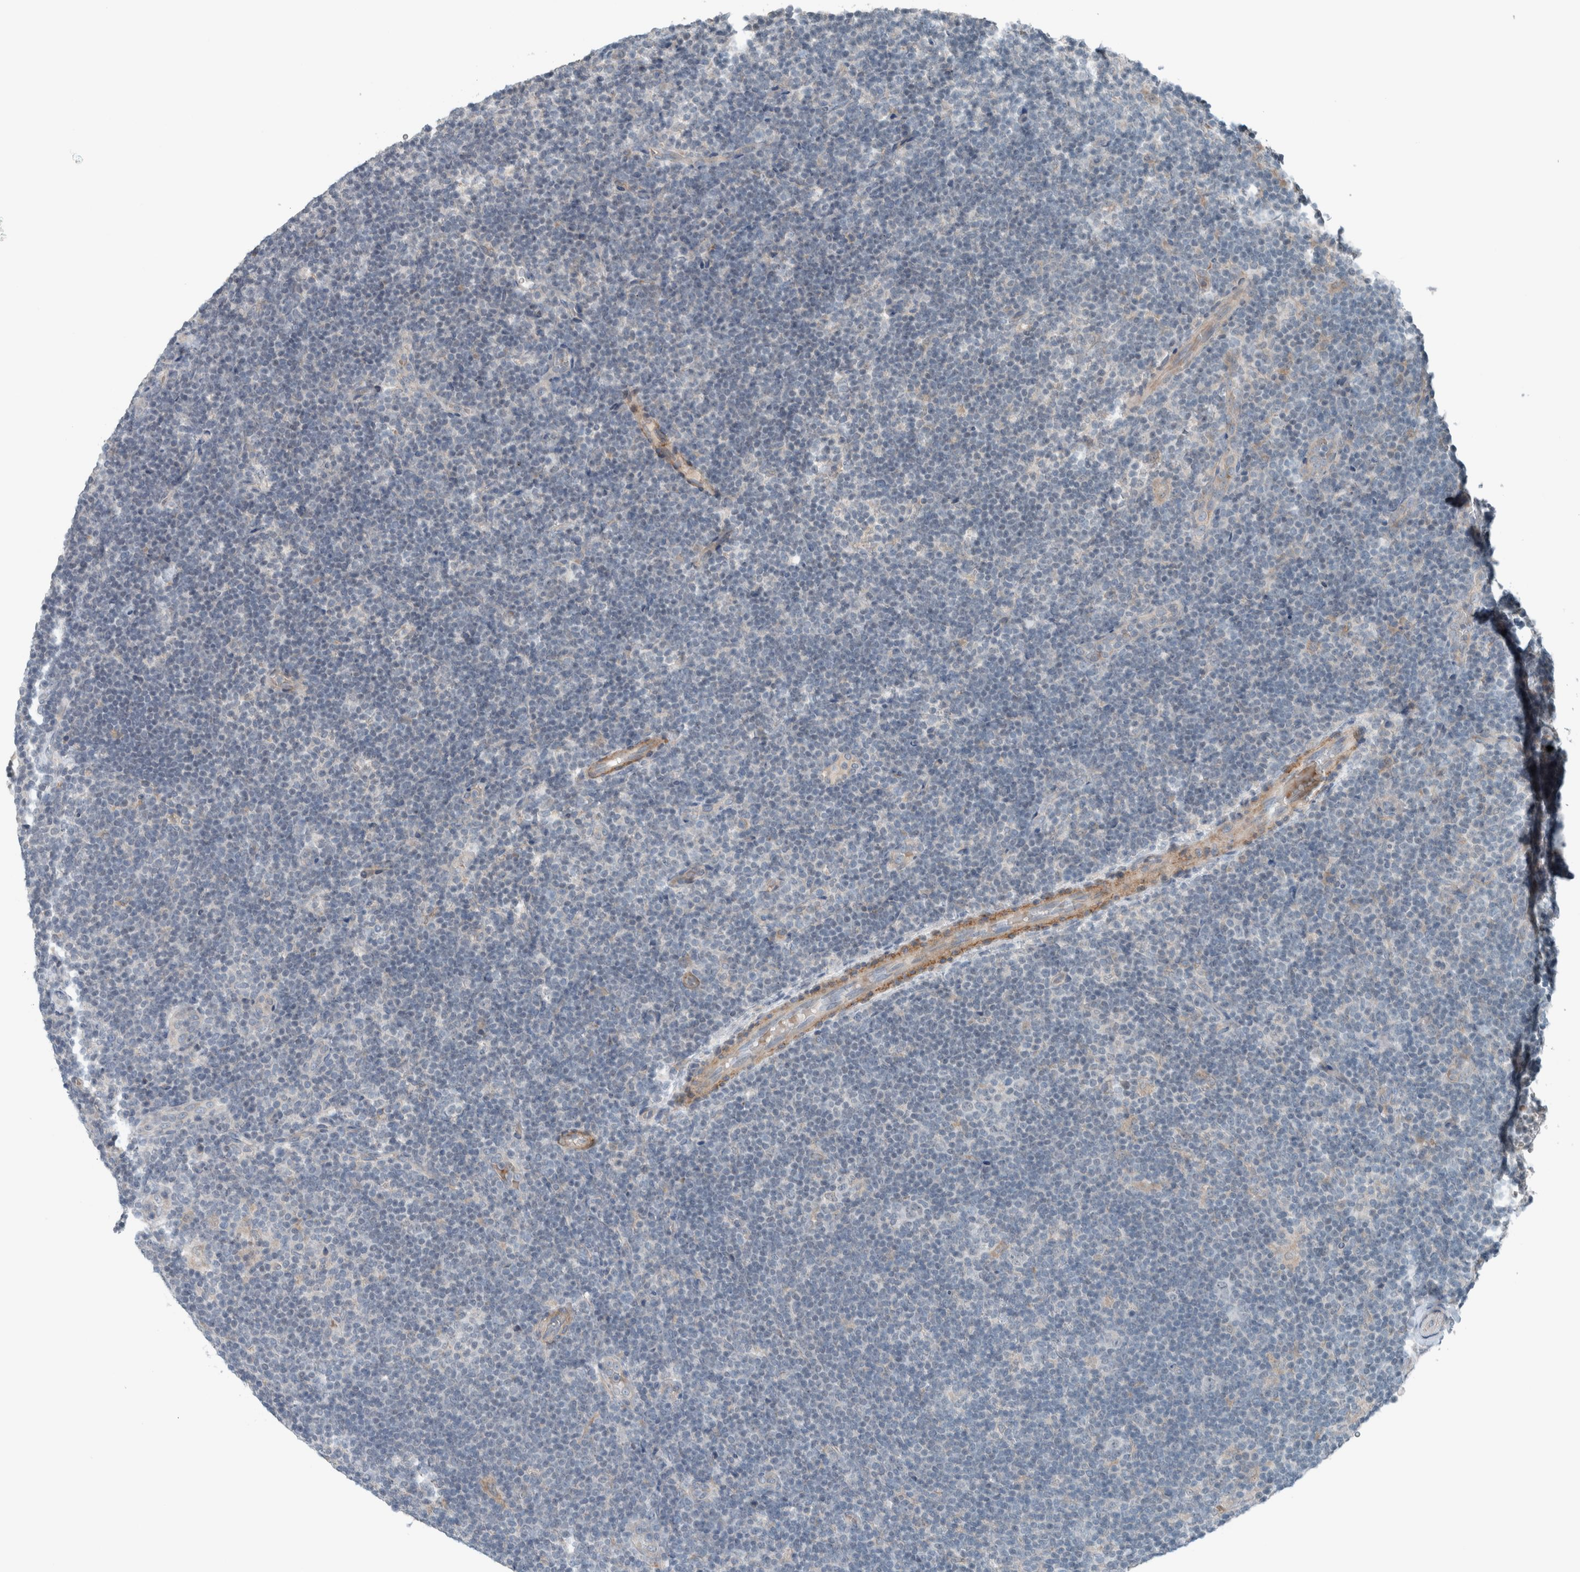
{"staining": {"intensity": "negative", "quantity": "none", "location": "none"}, "tissue": "lymphoma", "cell_type": "Tumor cells", "image_type": "cancer", "snomed": [{"axis": "morphology", "description": "Hodgkin's disease, NOS"}, {"axis": "topography", "description": "Lymph node"}], "caption": "This is a photomicrograph of immunohistochemistry staining of lymphoma, which shows no staining in tumor cells. The staining was performed using DAB to visualize the protein expression in brown, while the nuclei were stained in blue with hematoxylin (Magnification: 20x).", "gene": "JADE2", "patient": {"sex": "female", "age": 57}}